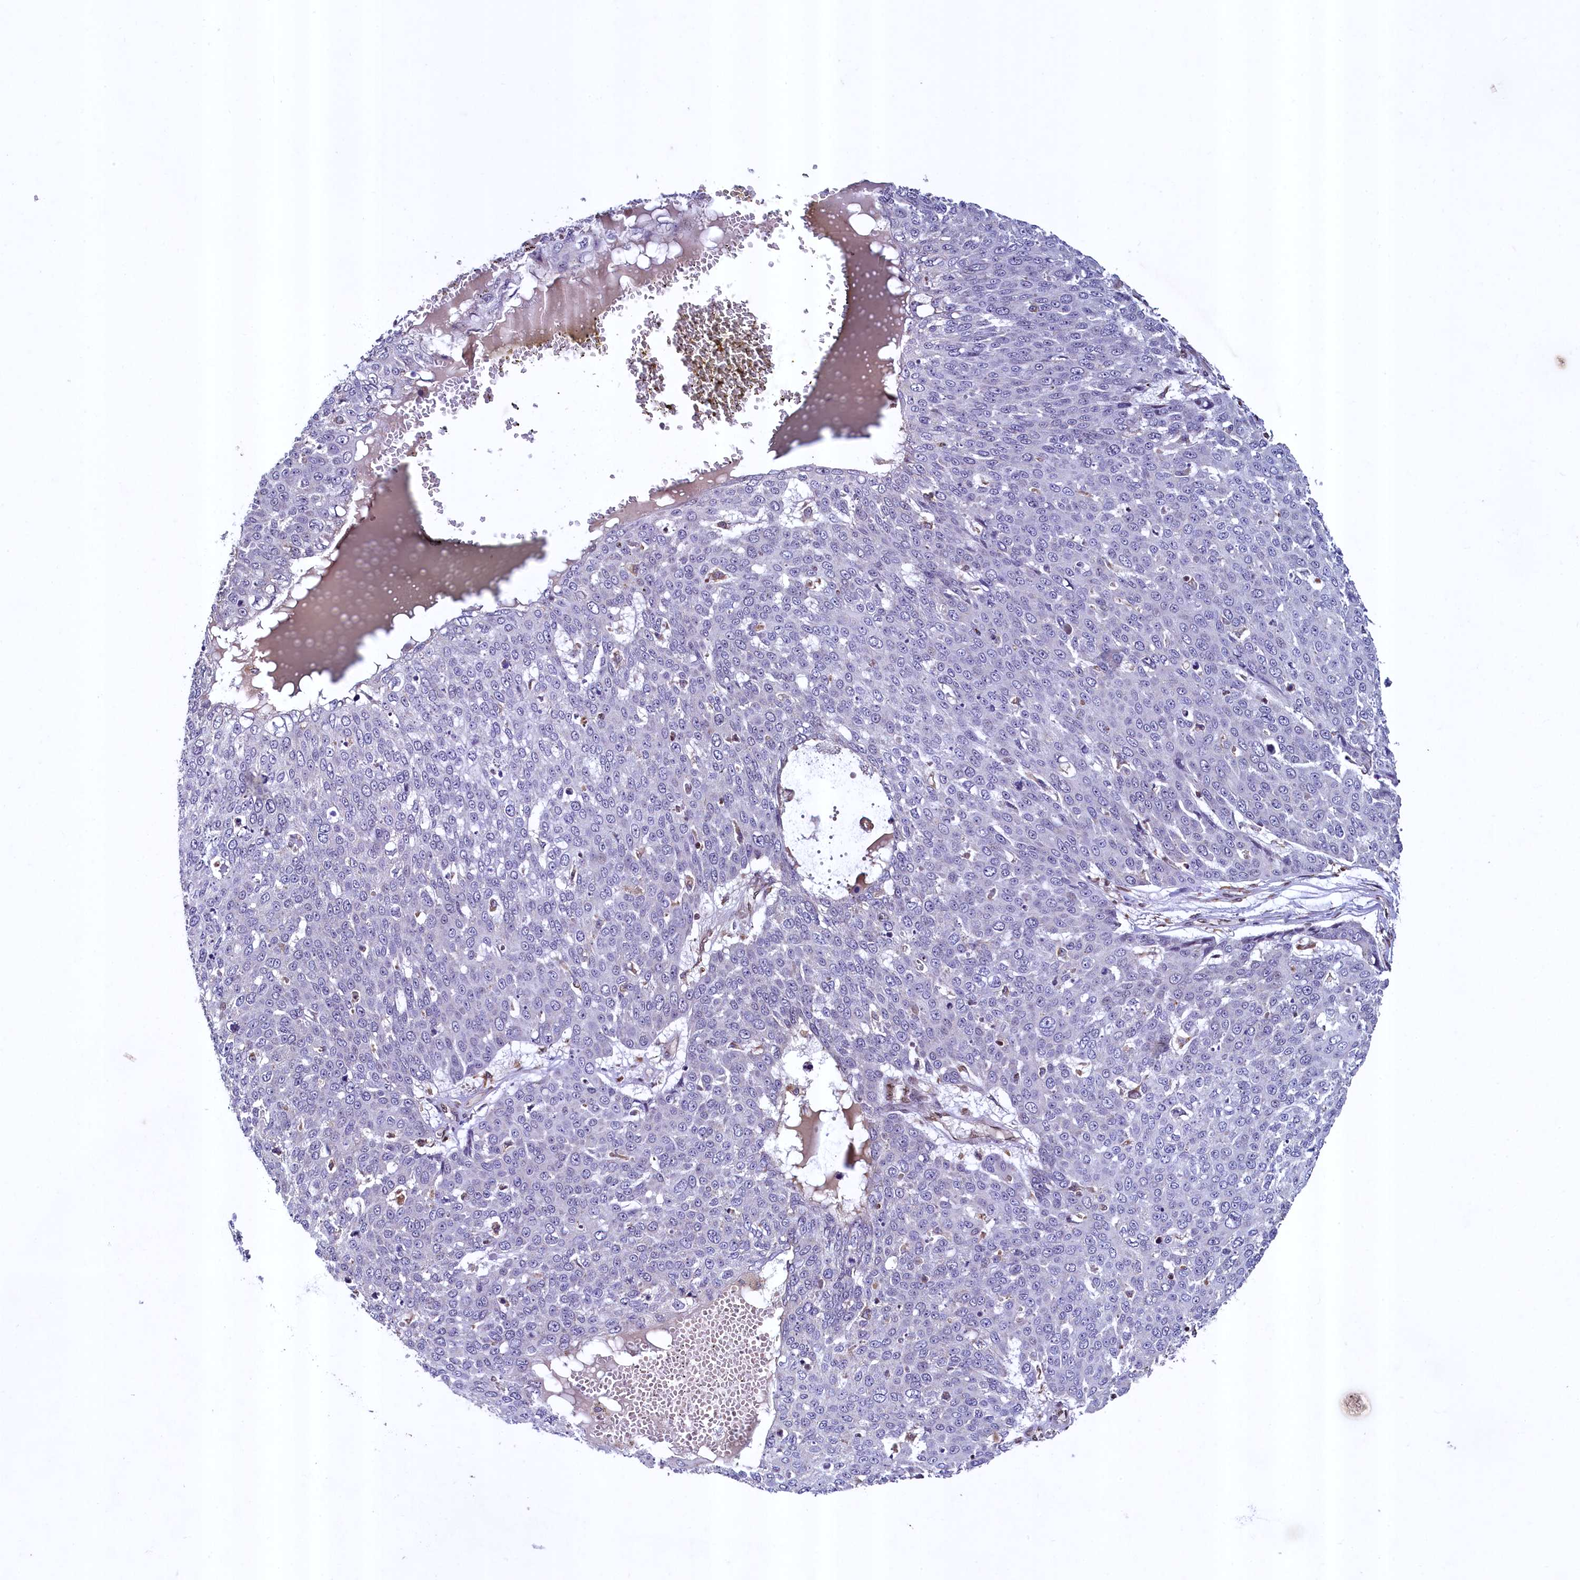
{"staining": {"intensity": "negative", "quantity": "none", "location": "none"}, "tissue": "skin cancer", "cell_type": "Tumor cells", "image_type": "cancer", "snomed": [{"axis": "morphology", "description": "Squamous cell carcinoma, NOS"}, {"axis": "topography", "description": "Skin"}], "caption": "Photomicrograph shows no significant protein expression in tumor cells of squamous cell carcinoma (skin). The staining was performed using DAB to visualize the protein expression in brown, while the nuclei were stained in blue with hematoxylin (Magnification: 20x).", "gene": "ZNF577", "patient": {"sex": "male", "age": 71}}